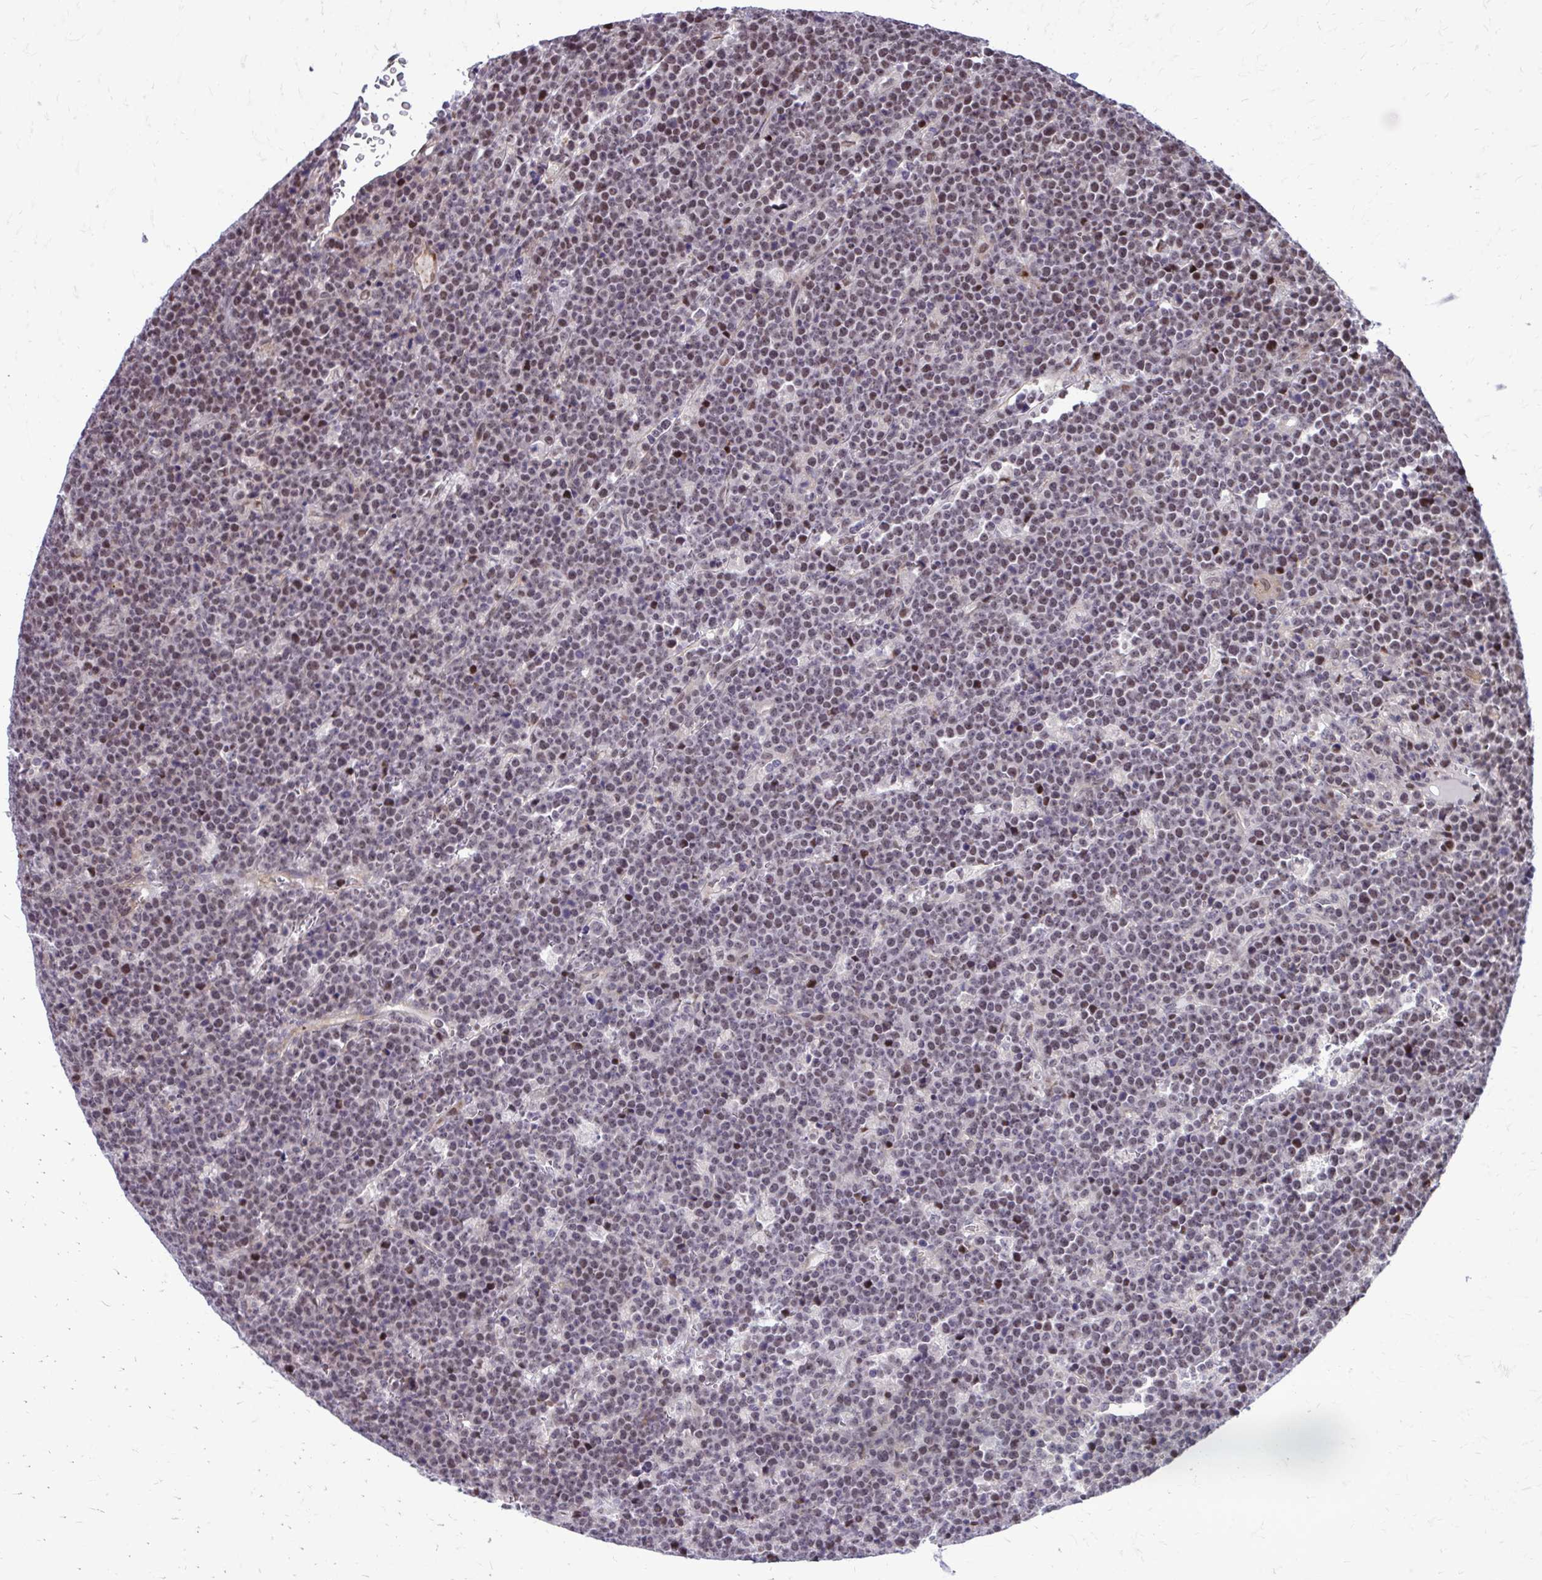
{"staining": {"intensity": "moderate", "quantity": "<25%", "location": "nuclear"}, "tissue": "lymphoma", "cell_type": "Tumor cells", "image_type": "cancer", "snomed": [{"axis": "morphology", "description": "Malignant lymphoma, non-Hodgkin's type, High grade"}, {"axis": "topography", "description": "Ovary"}], "caption": "Immunohistochemical staining of high-grade malignant lymphoma, non-Hodgkin's type reveals low levels of moderate nuclear expression in about <25% of tumor cells. The staining was performed using DAB, with brown indicating positive protein expression. Nuclei are stained blue with hematoxylin.", "gene": "ANKRD30B", "patient": {"sex": "female", "age": 56}}